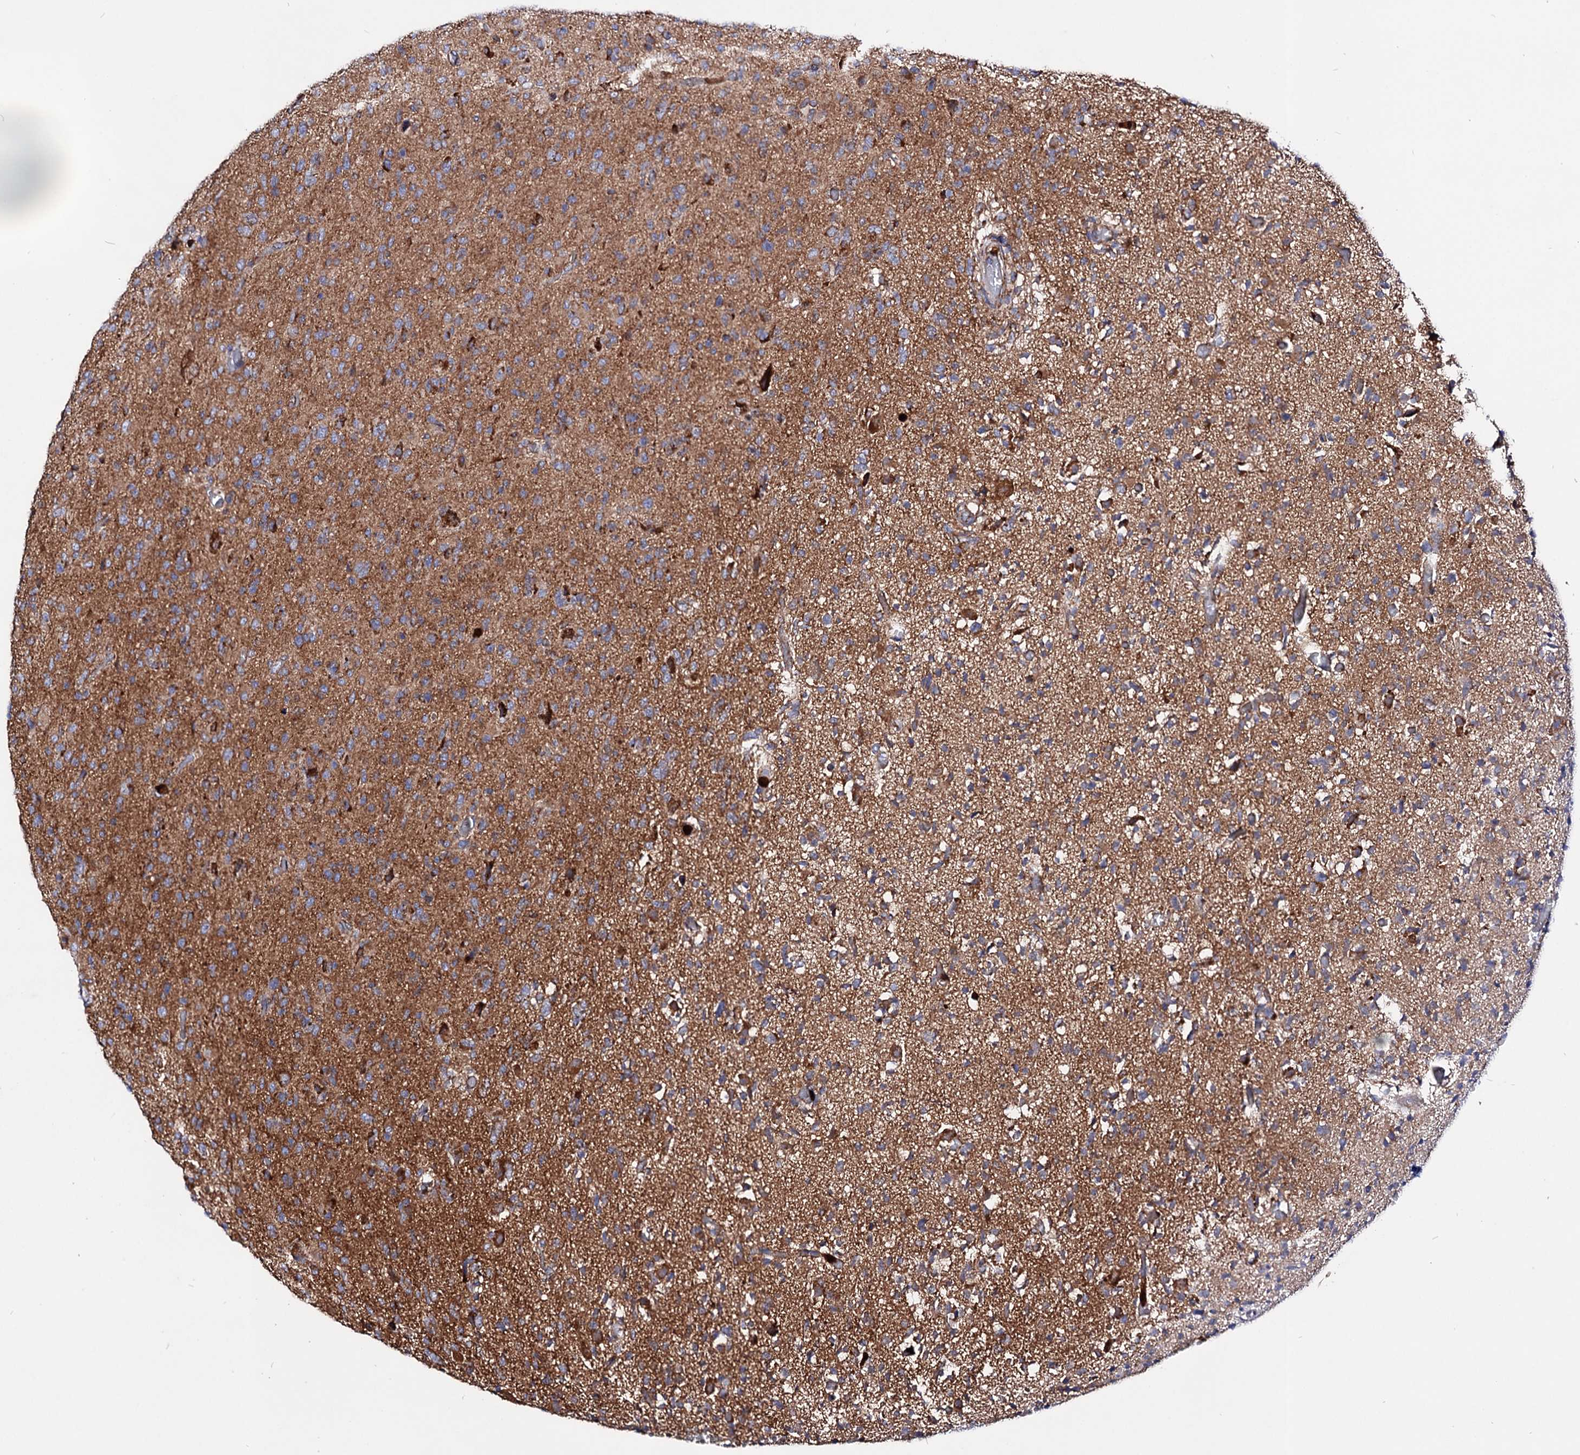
{"staining": {"intensity": "moderate", "quantity": ">75%", "location": "cytoplasmic/membranous"}, "tissue": "glioma", "cell_type": "Tumor cells", "image_type": "cancer", "snomed": [{"axis": "morphology", "description": "Glioma, malignant, High grade"}, {"axis": "topography", "description": "Brain"}], "caption": "Immunohistochemistry (IHC) histopathology image of neoplastic tissue: human malignant glioma (high-grade) stained using IHC shows medium levels of moderate protein expression localized specifically in the cytoplasmic/membranous of tumor cells, appearing as a cytoplasmic/membranous brown color.", "gene": "ACAD9", "patient": {"sex": "female", "age": 57}}